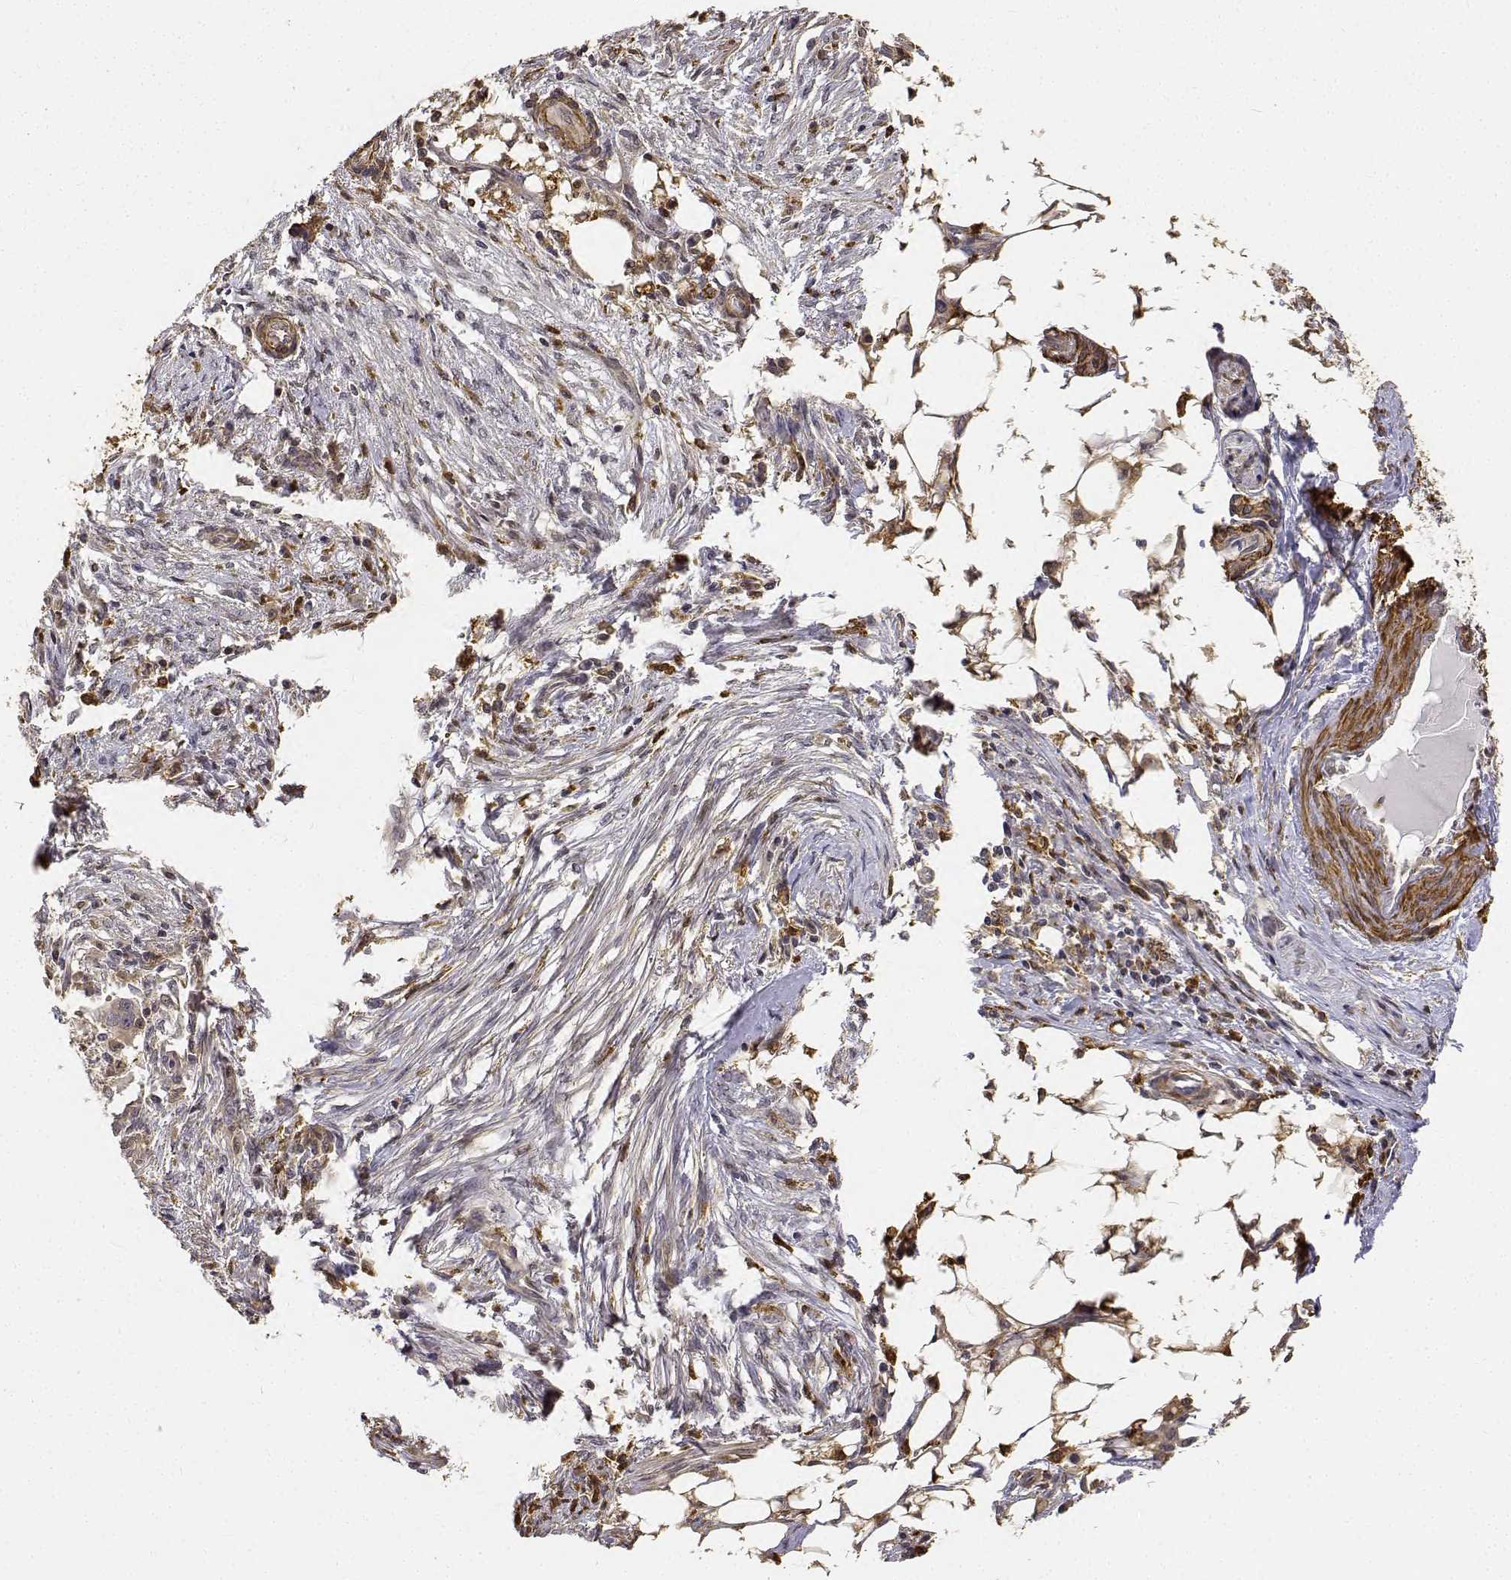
{"staining": {"intensity": "negative", "quantity": "none", "location": "none"}, "tissue": "ovarian cancer", "cell_type": "Tumor cells", "image_type": "cancer", "snomed": [{"axis": "morphology", "description": "Carcinoma, endometroid"}, {"axis": "morphology", "description": "Cystadenocarcinoma, serous, NOS"}, {"axis": "topography", "description": "Ovary"}], "caption": "IHC histopathology image of human ovarian cancer (endometroid carcinoma) stained for a protein (brown), which shows no expression in tumor cells.", "gene": "PCID2", "patient": {"sex": "female", "age": 45}}